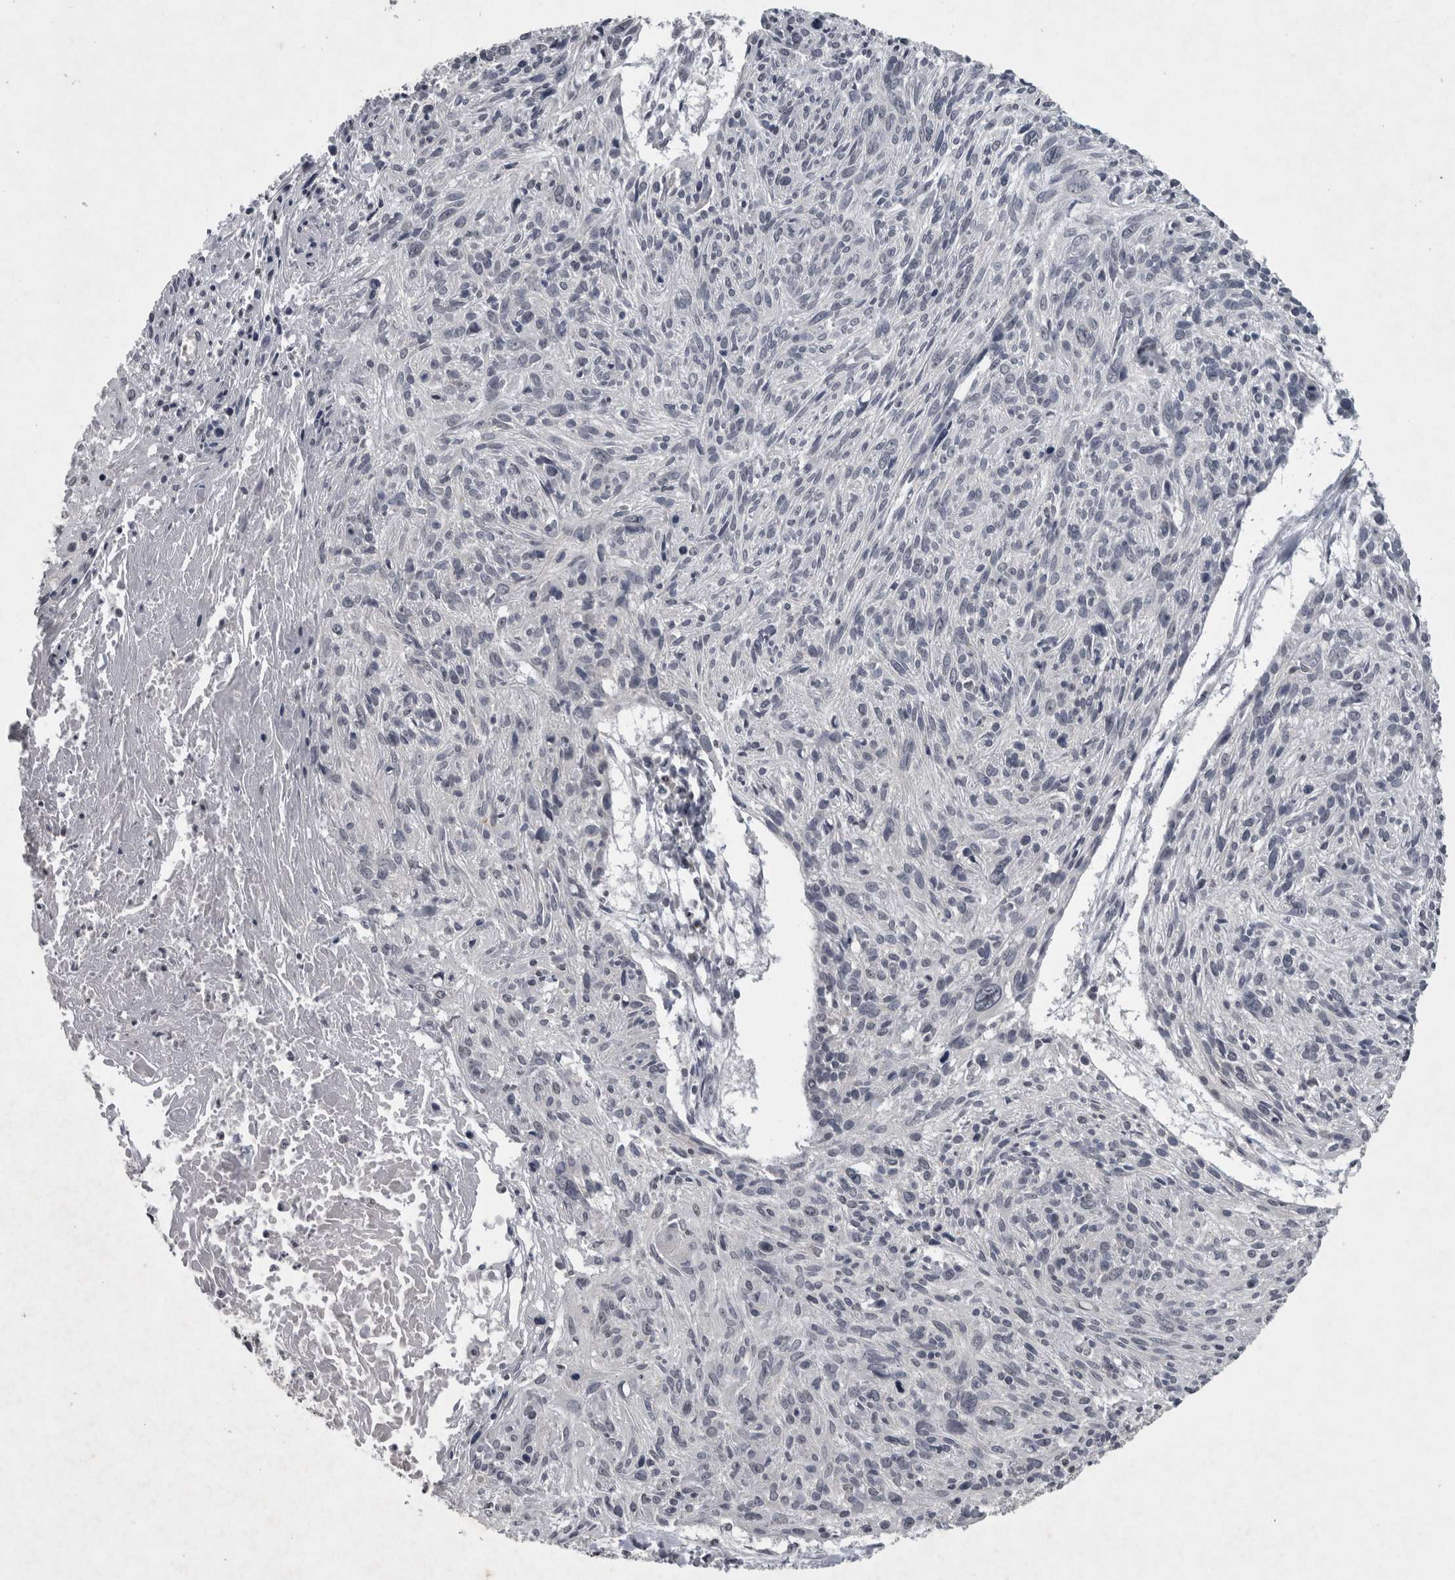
{"staining": {"intensity": "negative", "quantity": "none", "location": "none"}, "tissue": "cervical cancer", "cell_type": "Tumor cells", "image_type": "cancer", "snomed": [{"axis": "morphology", "description": "Squamous cell carcinoma, NOS"}, {"axis": "topography", "description": "Cervix"}], "caption": "Protein analysis of squamous cell carcinoma (cervical) shows no significant staining in tumor cells.", "gene": "WNT7A", "patient": {"sex": "female", "age": 51}}